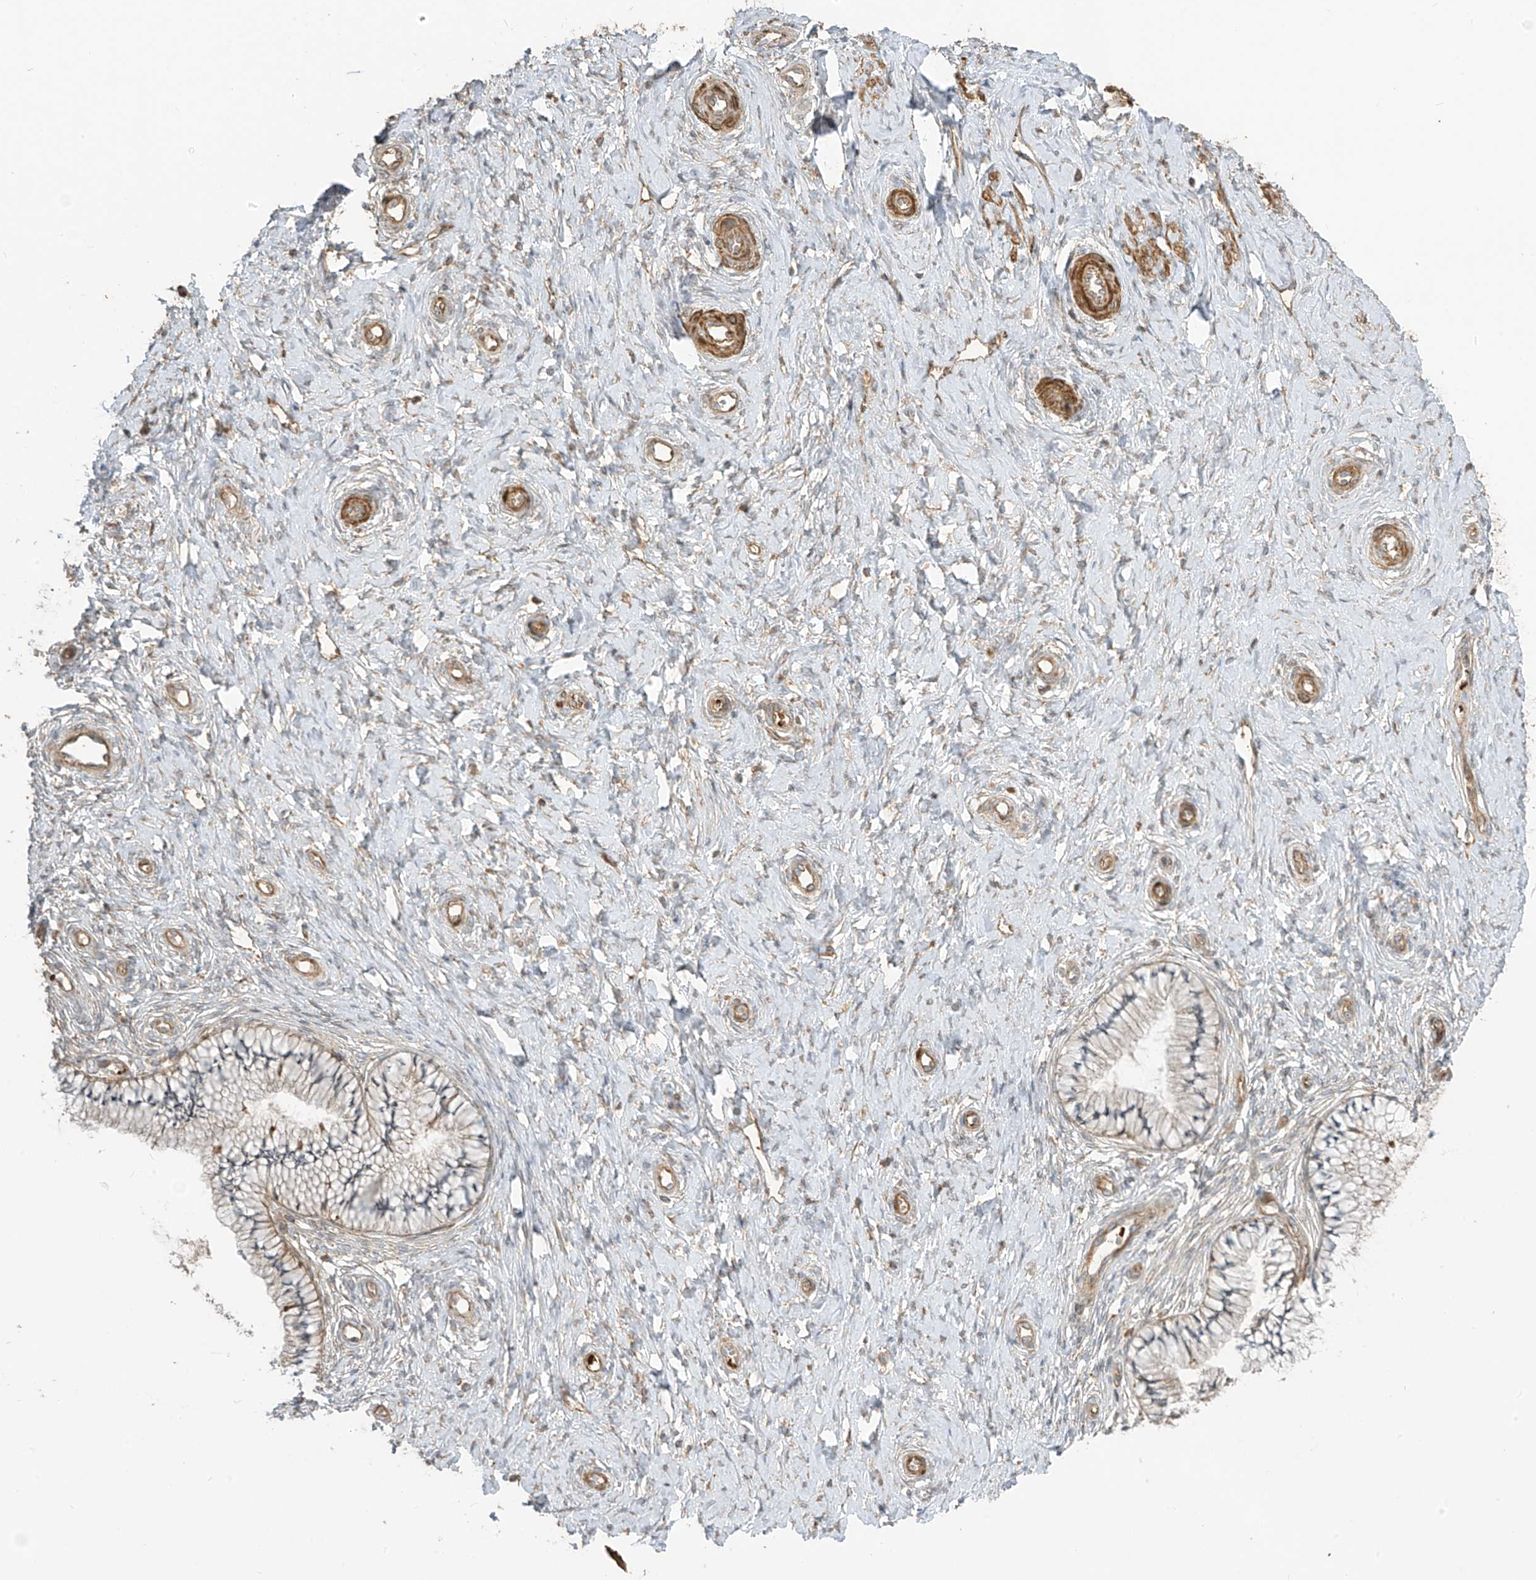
{"staining": {"intensity": "moderate", "quantity": "25%-75%", "location": "cytoplasmic/membranous"}, "tissue": "cervix", "cell_type": "Glandular cells", "image_type": "normal", "snomed": [{"axis": "morphology", "description": "Normal tissue, NOS"}, {"axis": "topography", "description": "Cervix"}], "caption": "This photomicrograph reveals benign cervix stained with IHC to label a protein in brown. The cytoplasmic/membranous of glandular cells show moderate positivity for the protein. Nuclei are counter-stained blue.", "gene": "ENTR1", "patient": {"sex": "female", "age": 36}}